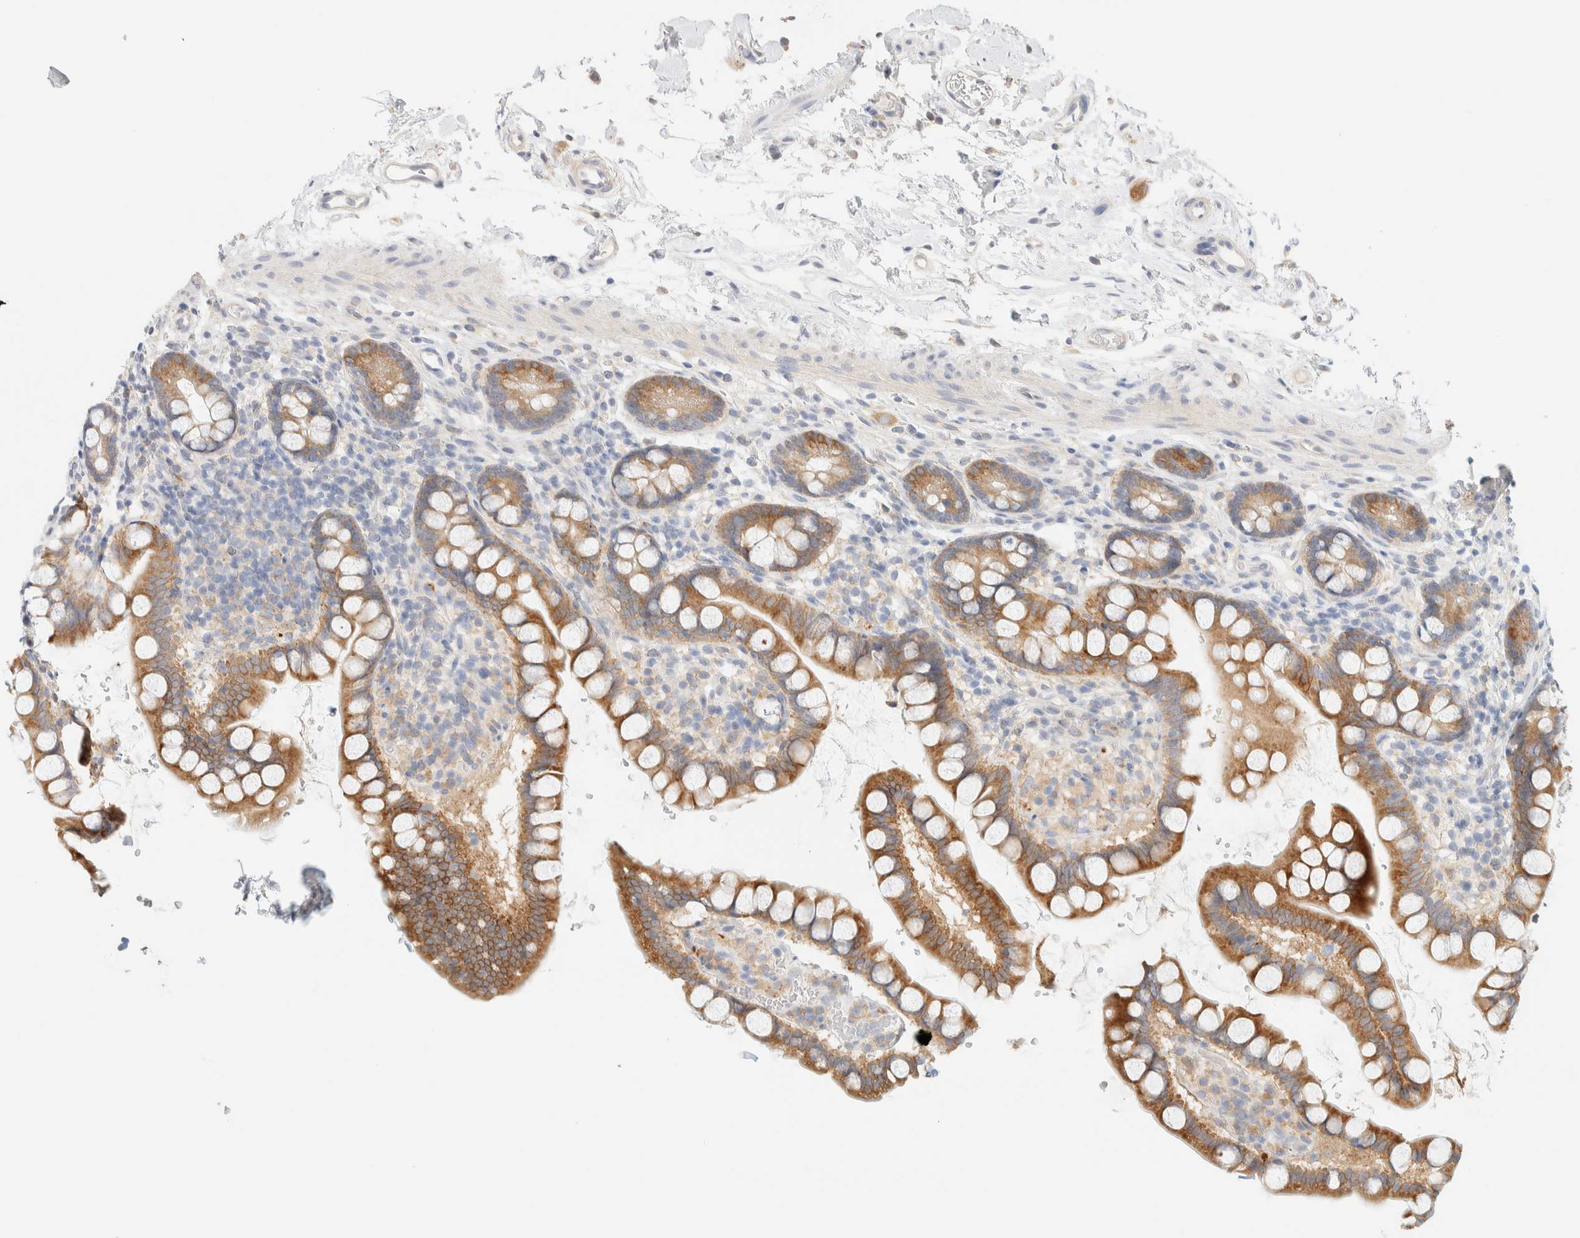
{"staining": {"intensity": "moderate", "quantity": ">75%", "location": "cytoplasmic/membranous"}, "tissue": "small intestine", "cell_type": "Glandular cells", "image_type": "normal", "snomed": [{"axis": "morphology", "description": "Normal tissue, NOS"}, {"axis": "topography", "description": "Smooth muscle"}, {"axis": "topography", "description": "Small intestine"}], "caption": "An immunohistochemistry (IHC) photomicrograph of normal tissue is shown. Protein staining in brown highlights moderate cytoplasmic/membranous positivity in small intestine within glandular cells.", "gene": "NT5C", "patient": {"sex": "female", "age": 84}}